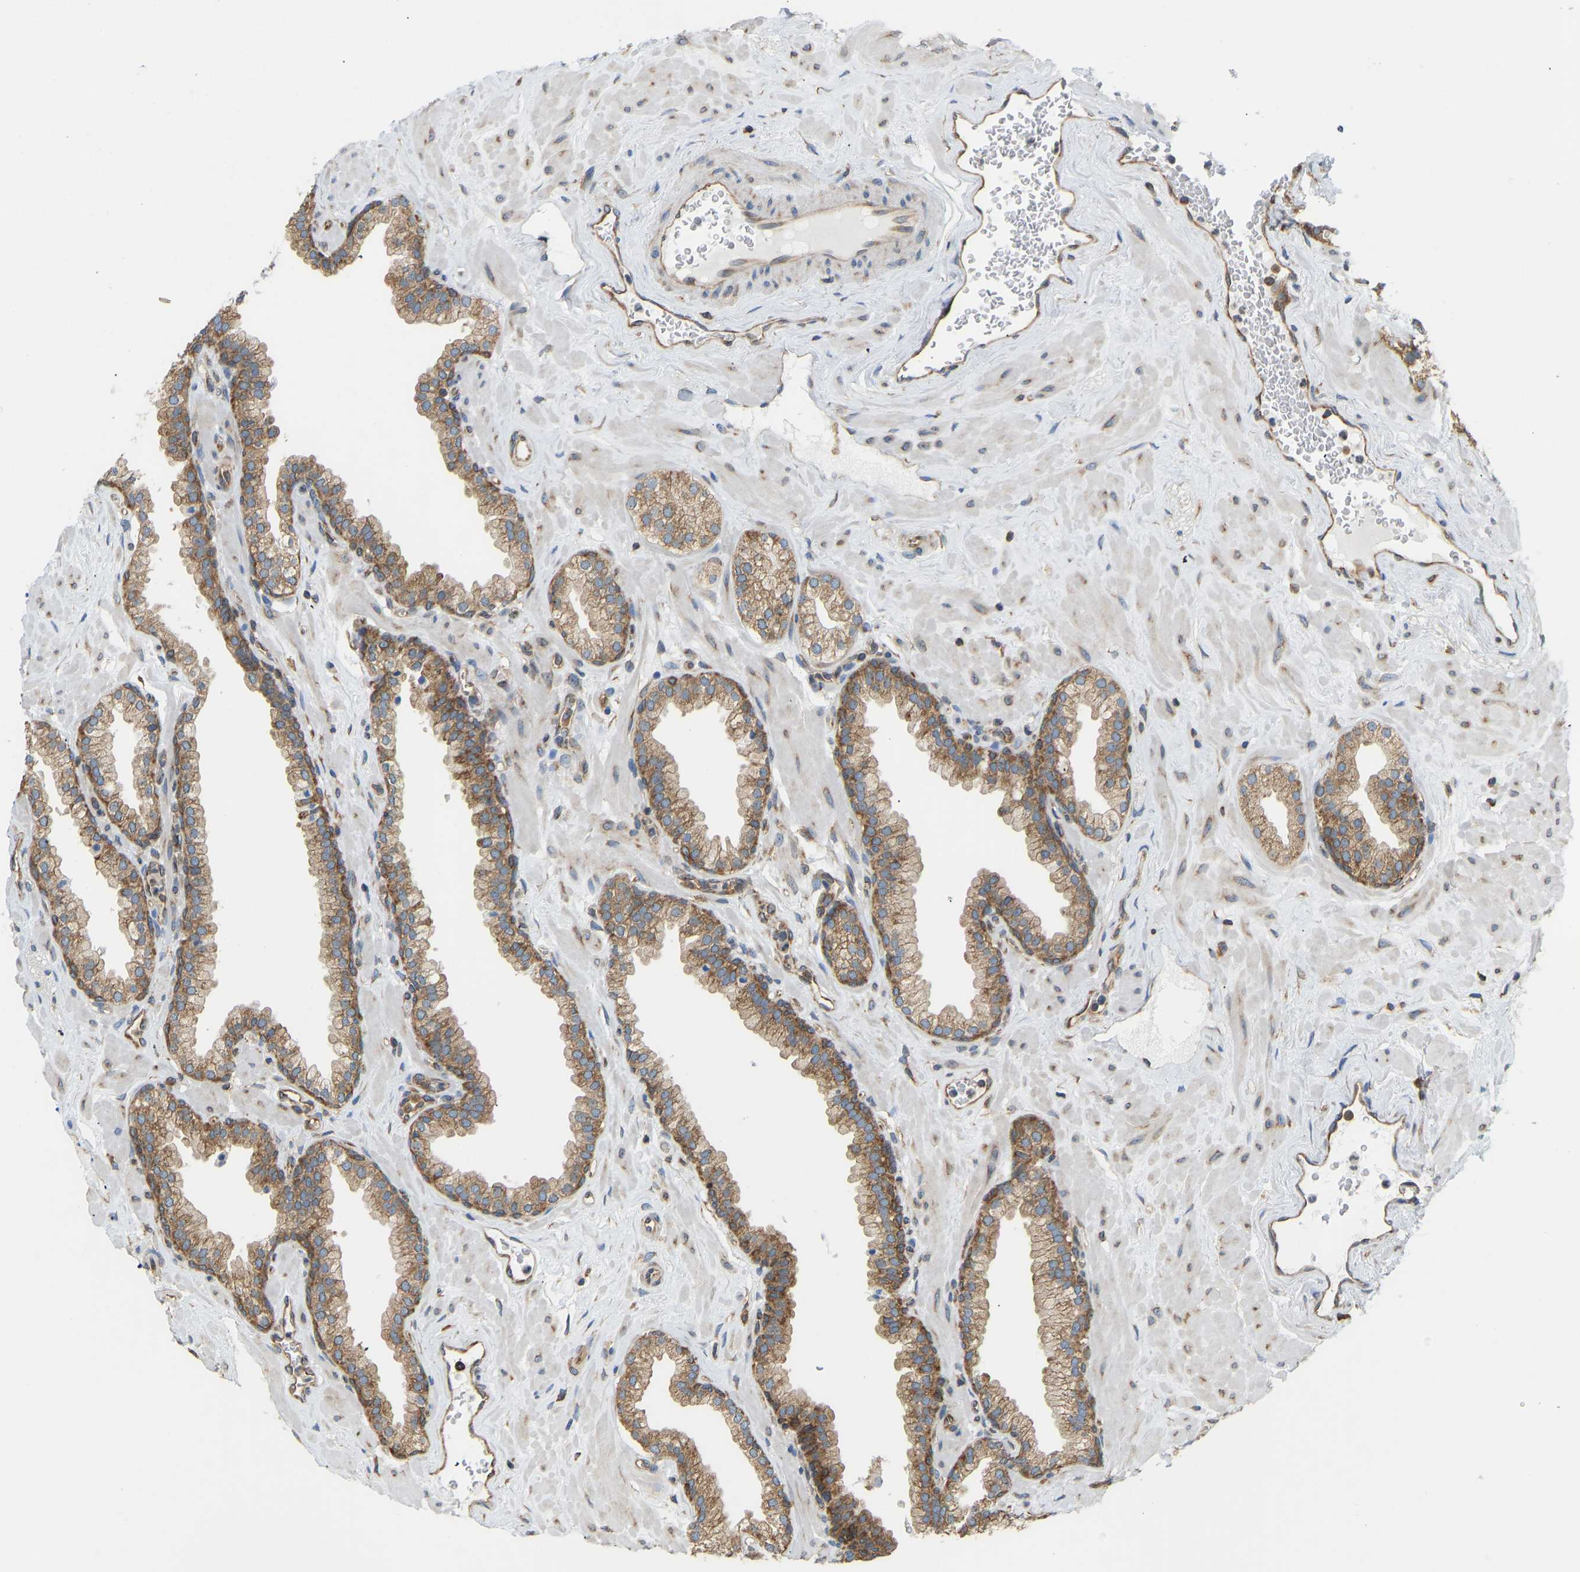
{"staining": {"intensity": "moderate", "quantity": ">75%", "location": "cytoplasmic/membranous"}, "tissue": "prostate", "cell_type": "Glandular cells", "image_type": "normal", "snomed": [{"axis": "morphology", "description": "Normal tissue, NOS"}, {"axis": "morphology", "description": "Urothelial carcinoma, Low grade"}, {"axis": "topography", "description": "Urinary bladder"}, {"axis": "topography", "description": "Prostate"}], "caption": "High-power microscopy captured an immunohistochemistry photomicrograph of unremarkable prostate, revealing moderate cytoplasmic/membranous expression in approximately >75% of glandular cells.", "gene": "RPS6KB2", "patient": {"sex": "male", "age": 60}}